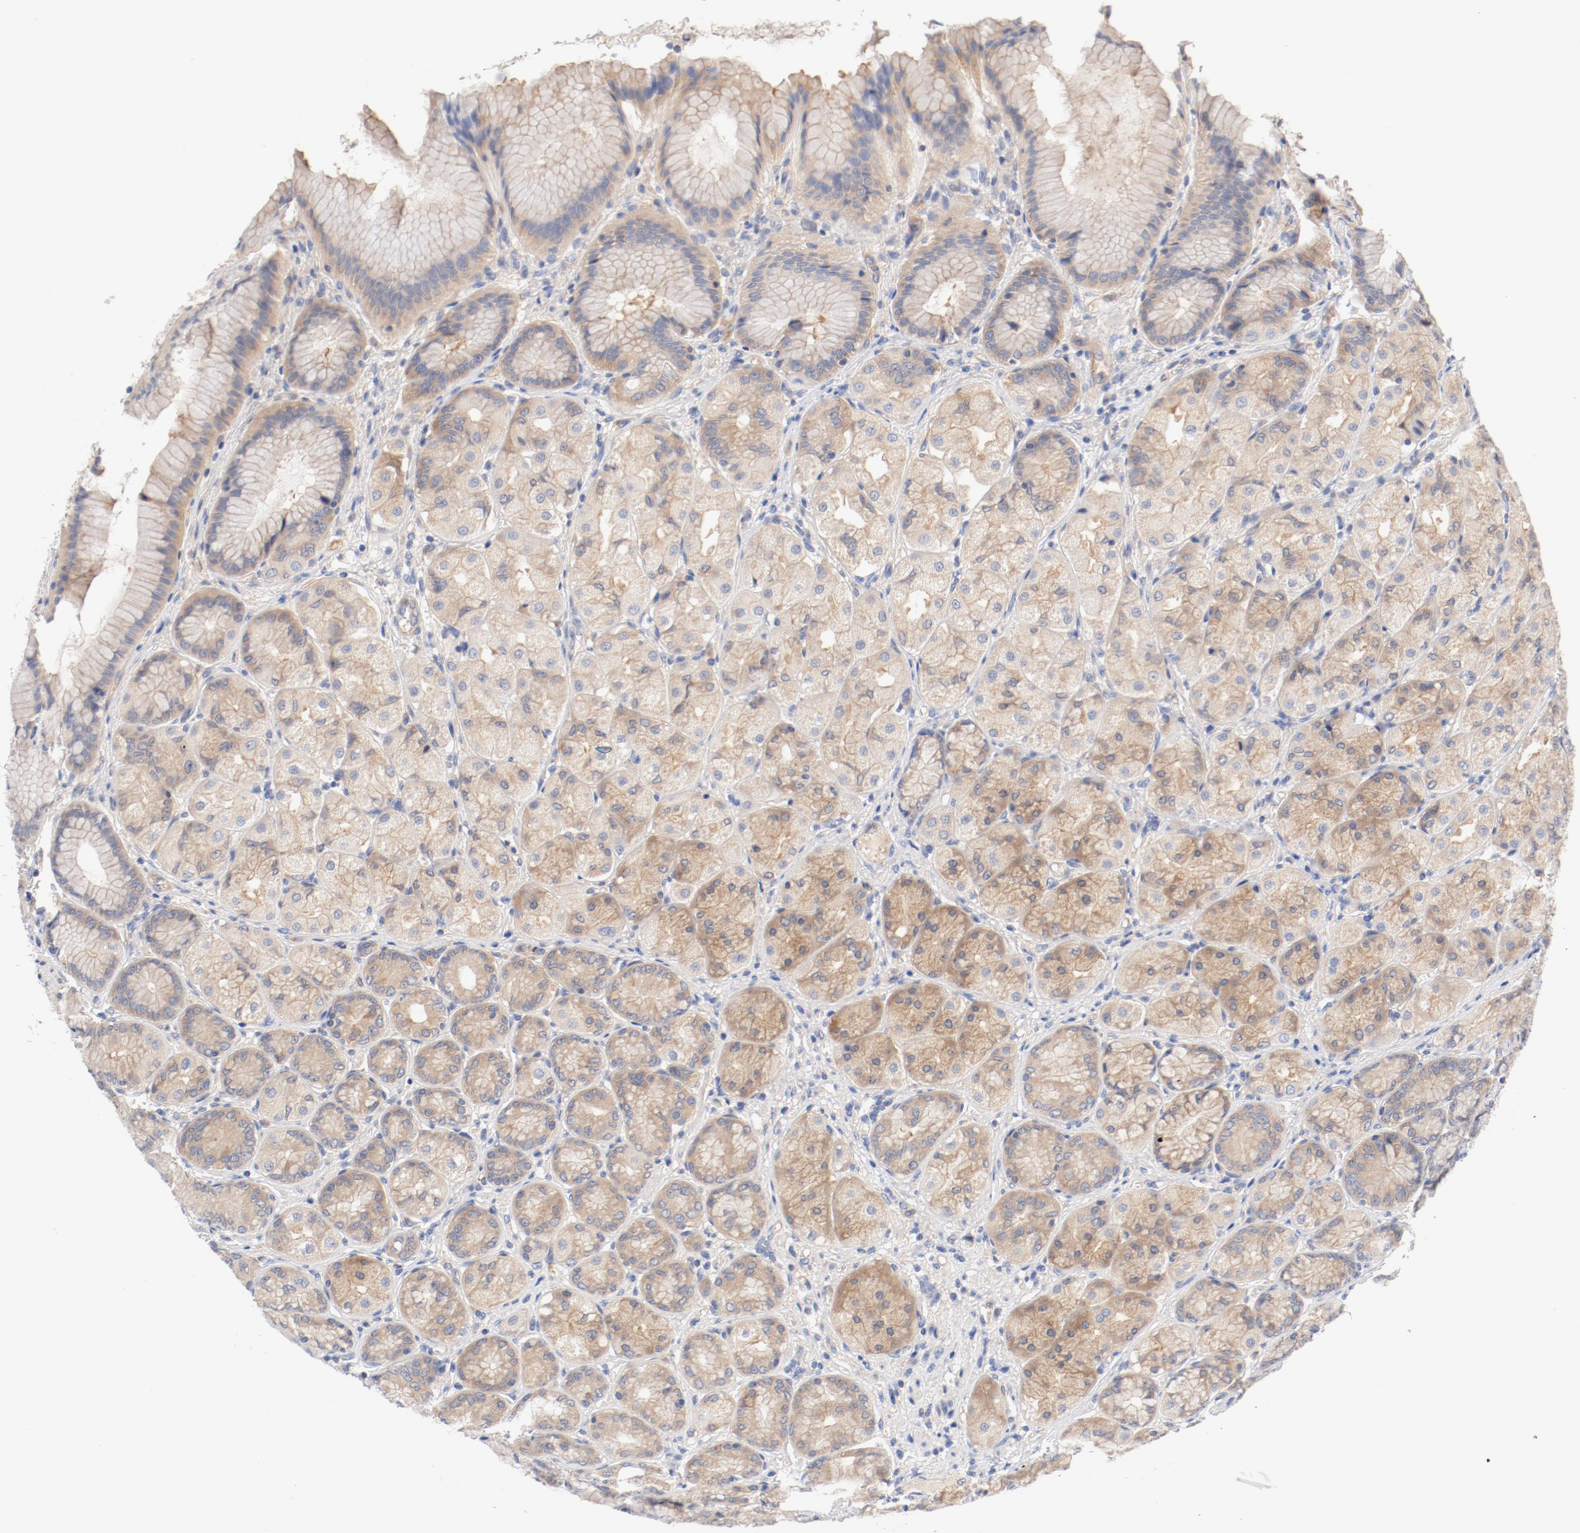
{"staining": {"intensity": "moderate", "quantity": ">75%", "location": "cytoplasmic/membranous"}, "tissue": "stomach", "cell_type": "Glandular cells", "image_type": "normal", "snomed": [{"axis": "morphology", "description": "Normal tissue, NOS"}, {"axis": "morphology", "description": "Adenocarcinoma, NOS"}, {"axis": "topography", "description": "Stomach"}, {"axis": "topography", "description": "Stomach, lower"}], "caption": "Immunohistochemical staining of normal human stomach exhibits moderate cytoplasmic/membranous protein expression in approximately >75% of glandular cells.", "gene": "DYNC1H1", "patient": {"sex": "female", "age": 65}}